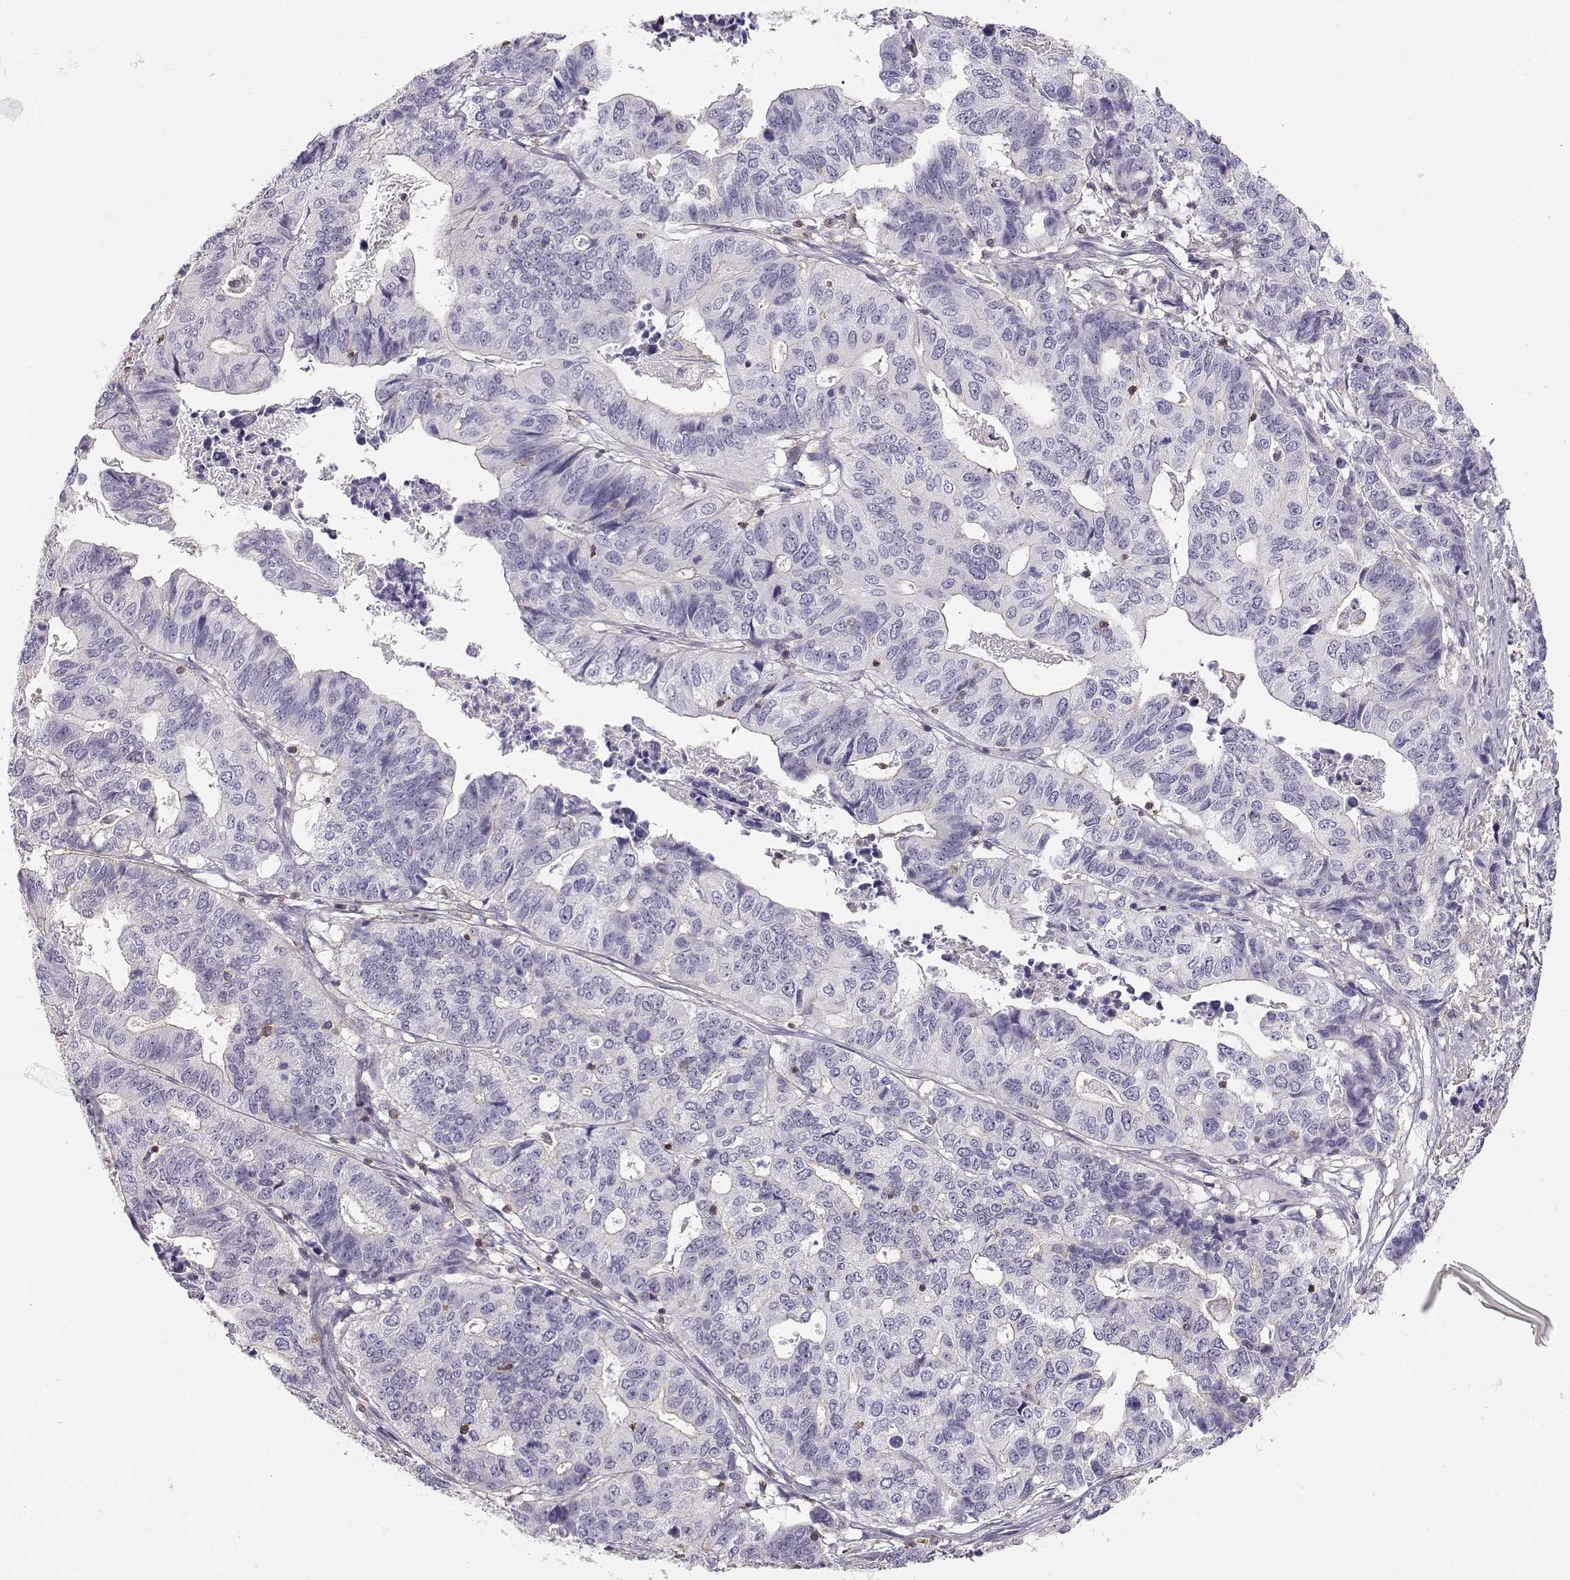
{"staining": {"intensity": "negative", "quantity": "none", "location": "none"}, "tissue": "stomach cancer", "cell_type": "Tumor cells", "image_type": "cancer", "snomed": [{"axis": "morphology", "description": "Adenocarcinoma, NOS"}, {"axis": "topography", "description": "Stomach, upper"}], "caption": "High magnification brightfield microscopy of adenocarcinoma (stomach) stained with DAB (3,3'-diaminobenzidine) (brown) and counterstained with hematoxylin (blue): tumor cells show no significant staining.", "gene": "DAPL1", "patient": {"sex": "female", "age": 67}}